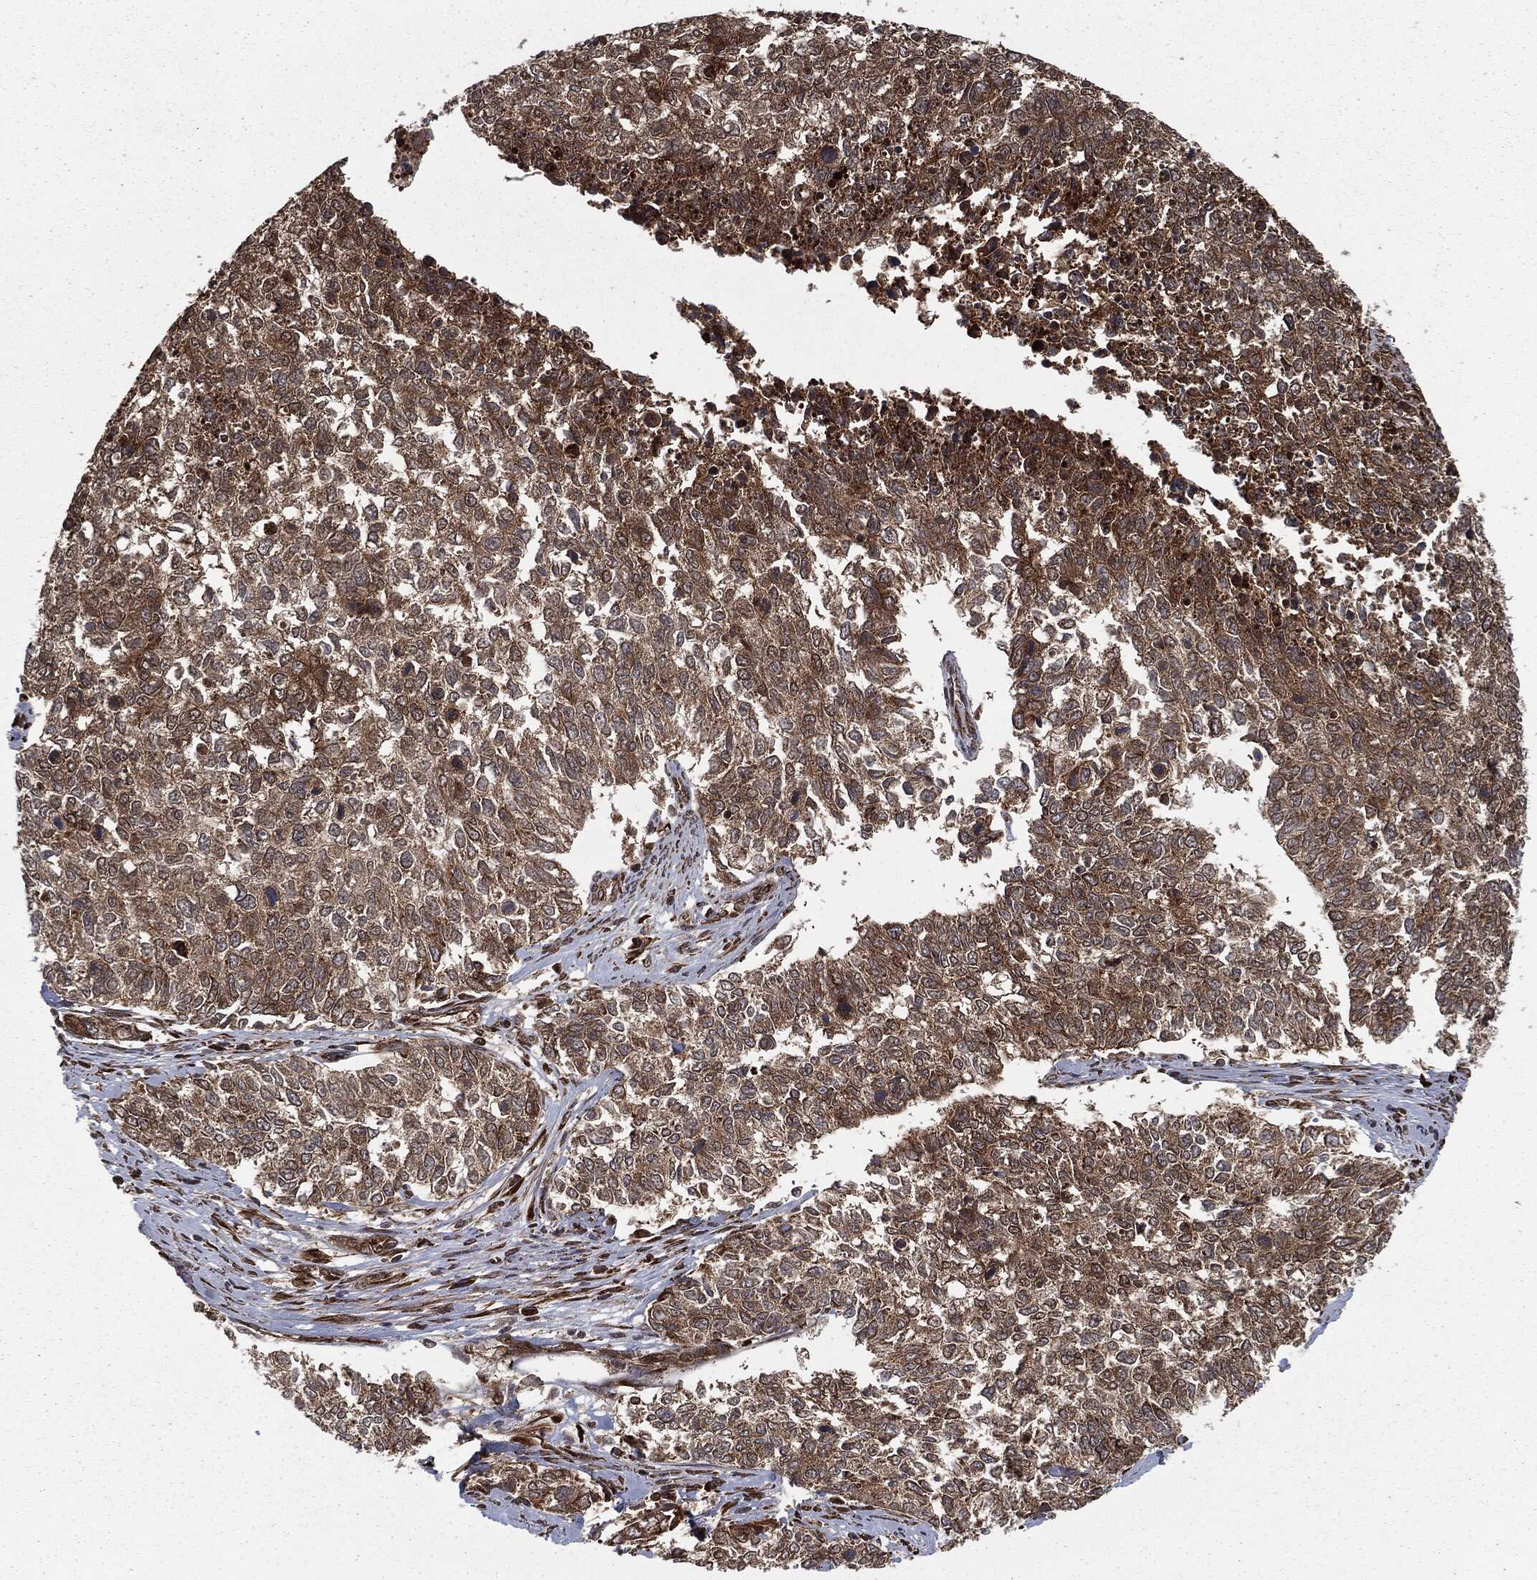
{"staining": {"intensity": "moderate", "quantity": ">75%", "location": "cytoplasmic/membranous"}, "tissue": "cervical cancer", "cell_type": "Tumor cells", "image_type": "cancer", "snomed": [{"axis": "morphology", "description": "Adenocarcinoma, NOS"}, {"axis": "topography", "description": "Cervix"}], "caption": "Protein expression analysis of cervical cancer (adenocarcinoma) displays moderate cytoplasmic/membranous staining in approximately >75% of tumor cells. Ihc stains the protein of interest in brown and the nuclei are stained blue.", "gene": "RANBP9", "patient": {"sex": "female", "age": 63}}